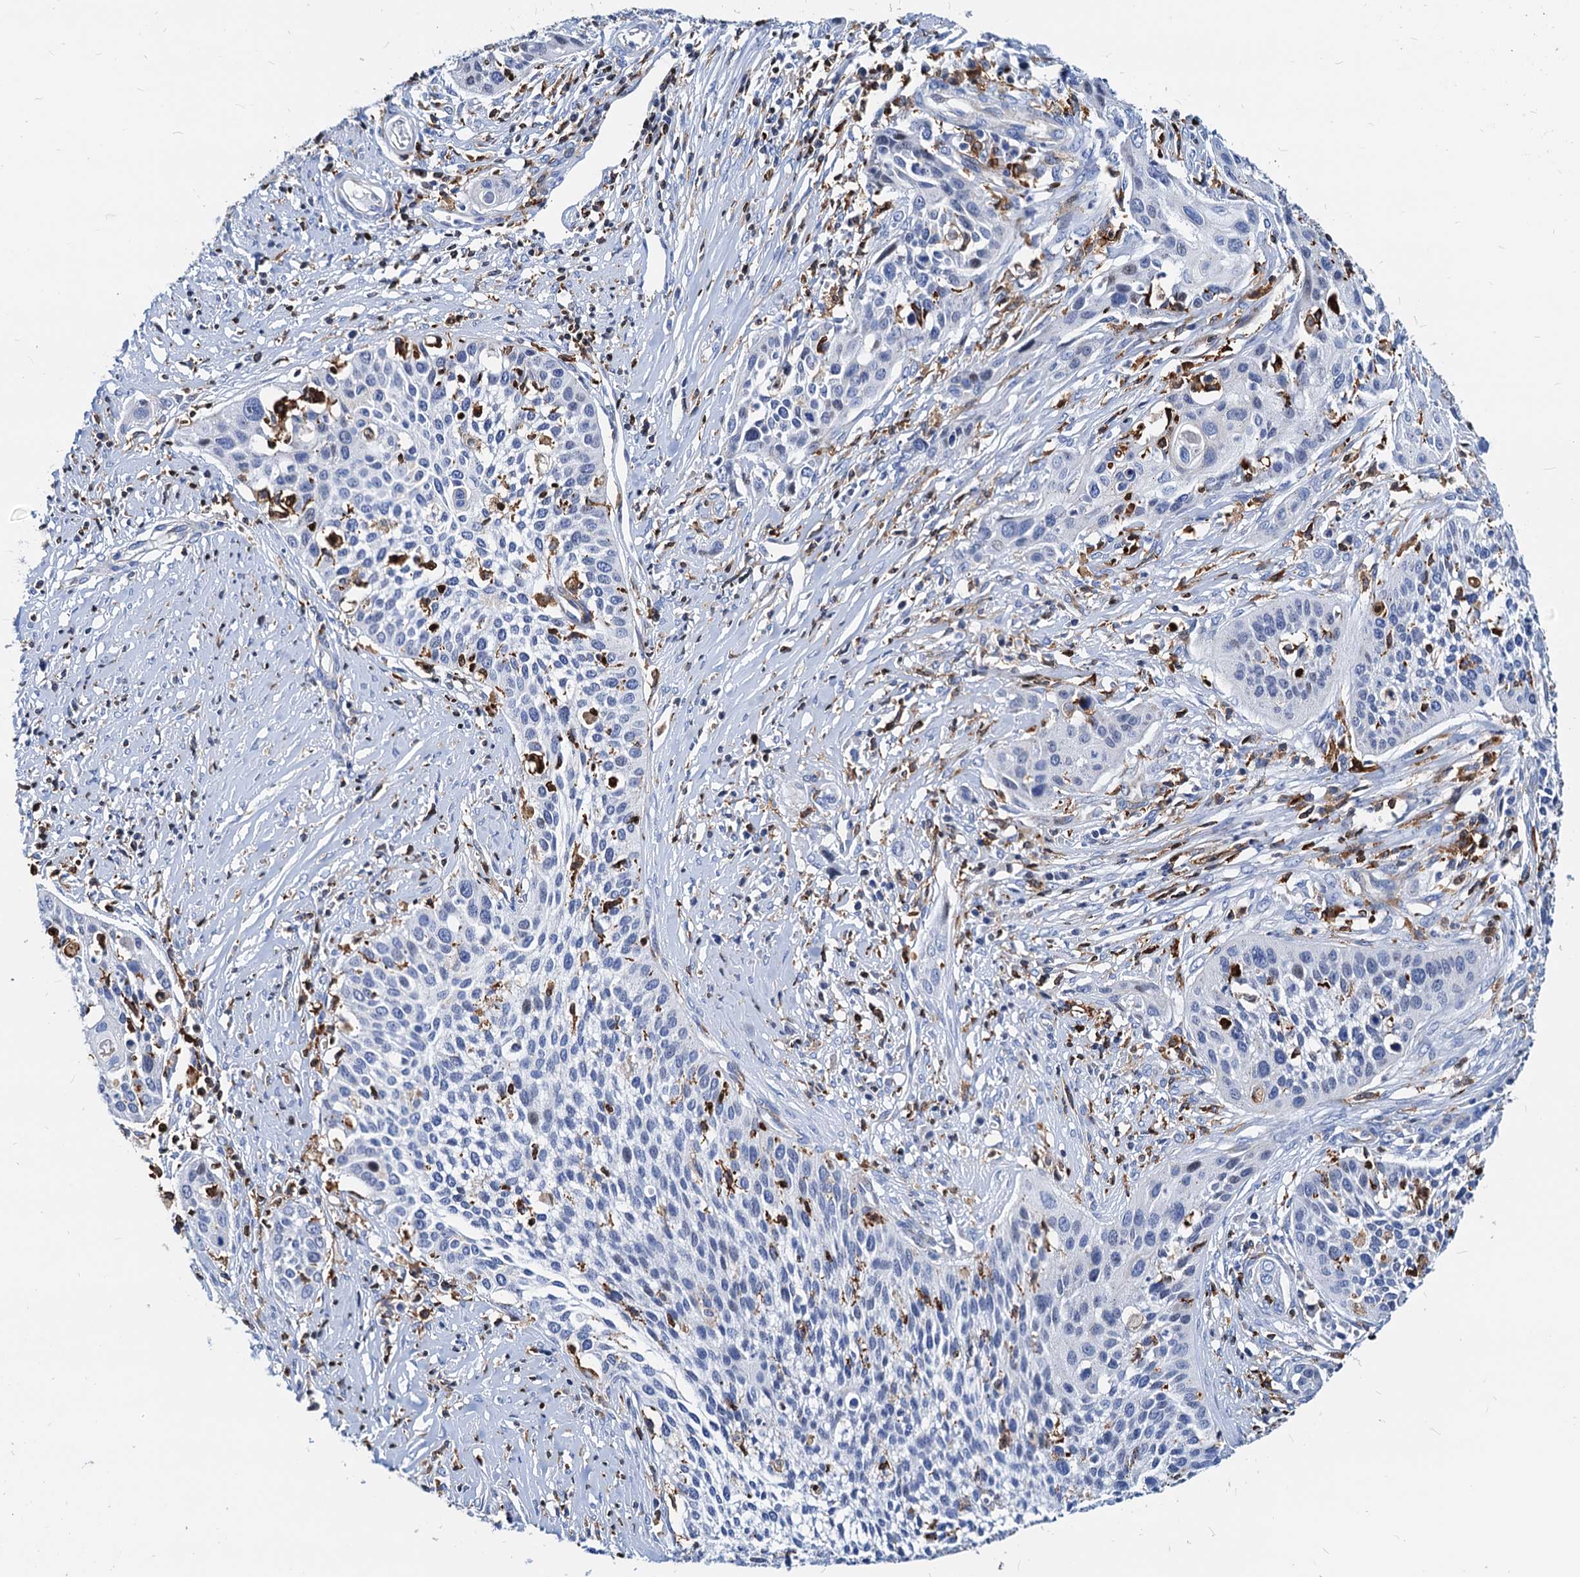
{"staining": {"intensity": "negative", "quantity": "none", "location": "none"}, "tissue": "cervical cancer", "cell_type": "Tumor cells", "image_type": "cancer", "snomed": [{"axis": "morphology", "description": "Squamous cell carcinoma, NOS"}, {"axis": "topography", "description": "Cervix"}], "caption": "This is a micrograph of immunohistochemistry staining of cervical cancer, which shows no staining in tumor cells.", "gene": "LCP2", "patient": {"sex": "female", "age": 34}}